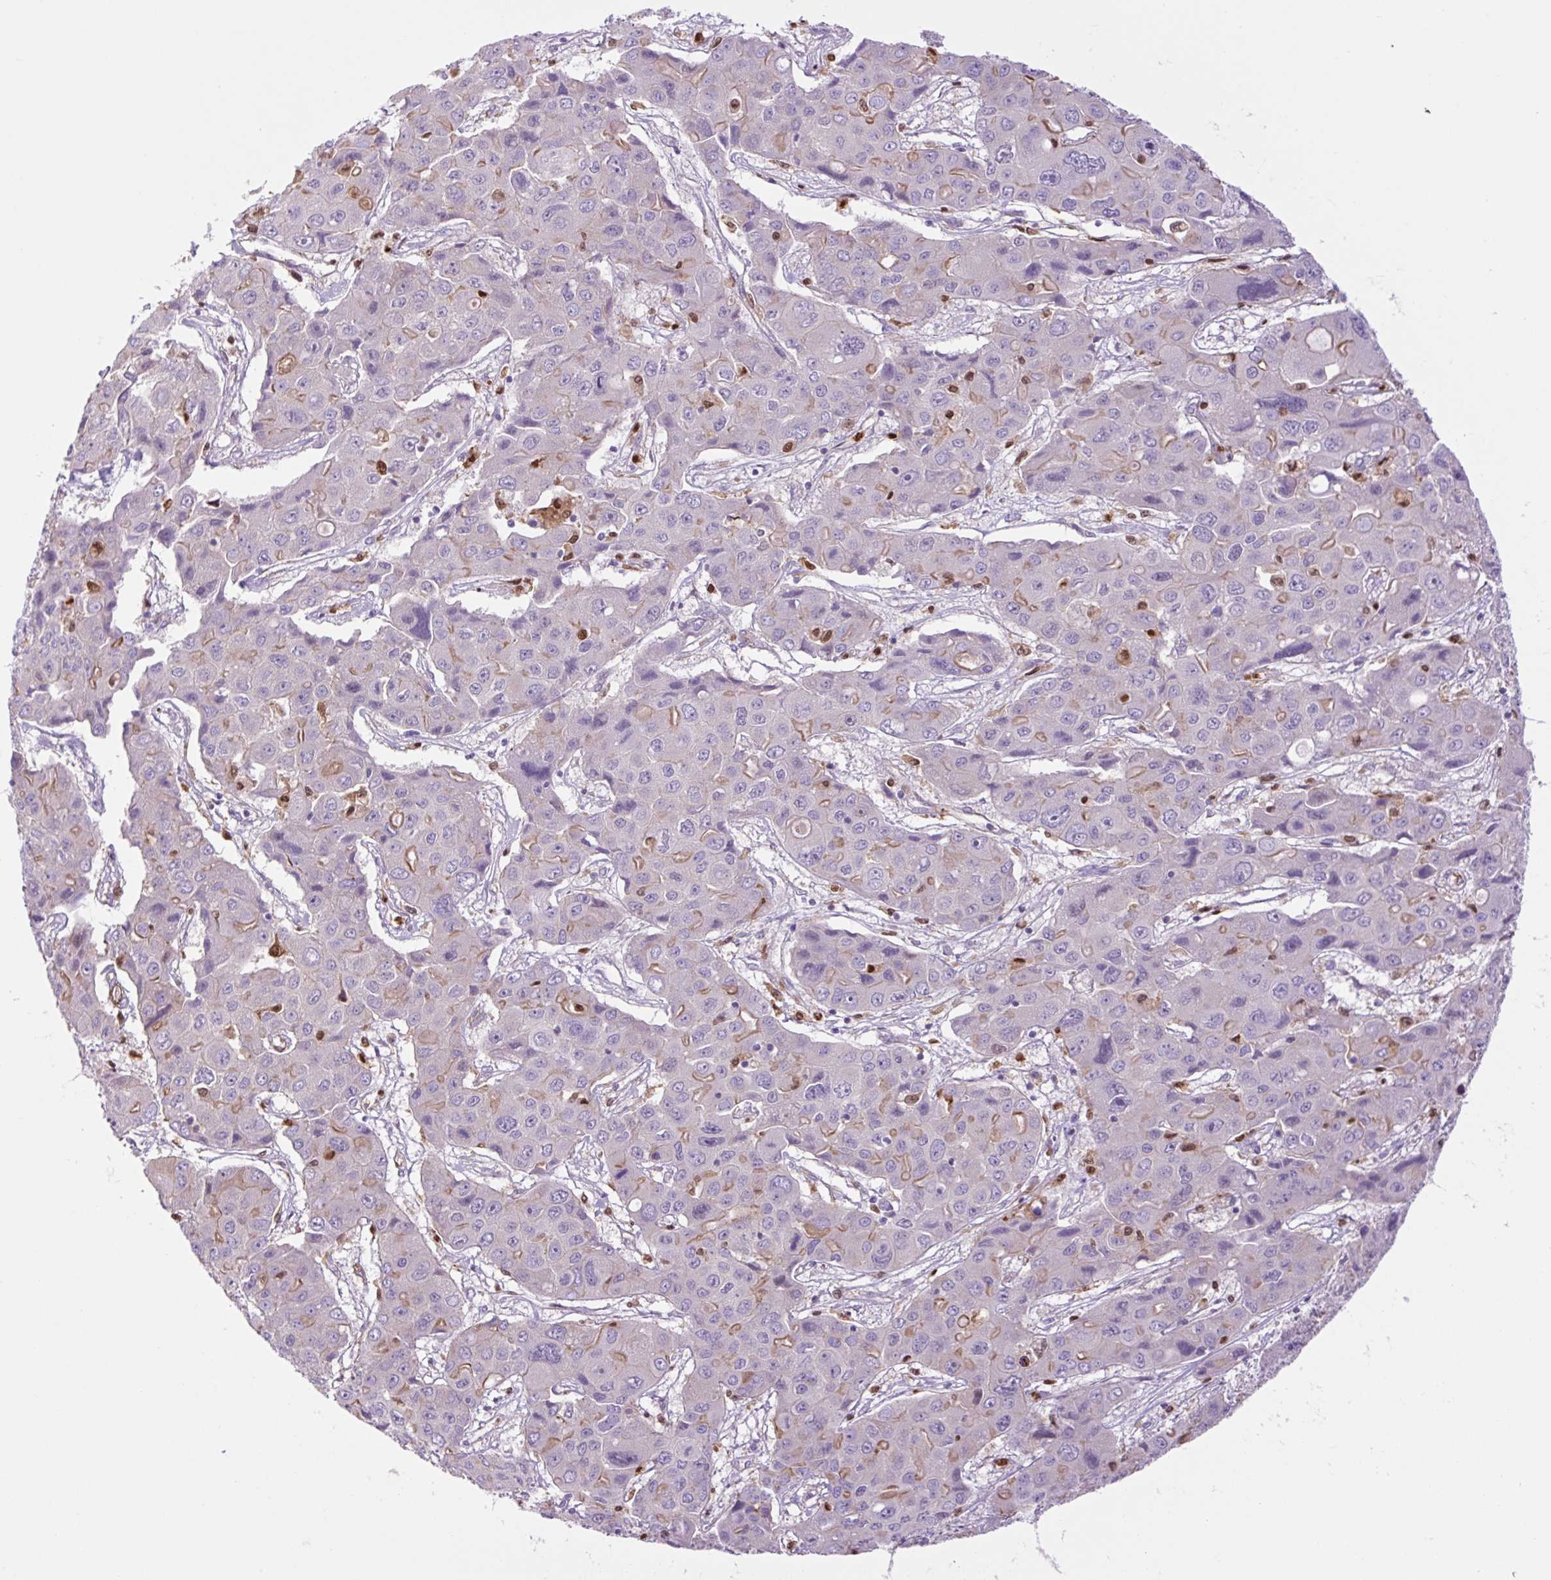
{"staining": {"intensity": "weak", "quantity": "<25%", "location": "cytoplasmic/membranous"}, "tissue": "liver cancer", "cell_type": "Tumor cells", "image_type": "cancer", "snomed": [{"axis": "morphology", "description": "Cholangiocarcinoma"}, {"axis": "topography", "description": "Liver"}], "caption": "Immunohistochemistry (IHC) of human cholangiocarcinoma (liver) displays no positivity in tumor cells.", "gene": "SPI1", "patient": {"sex": "male", "age": 67}}